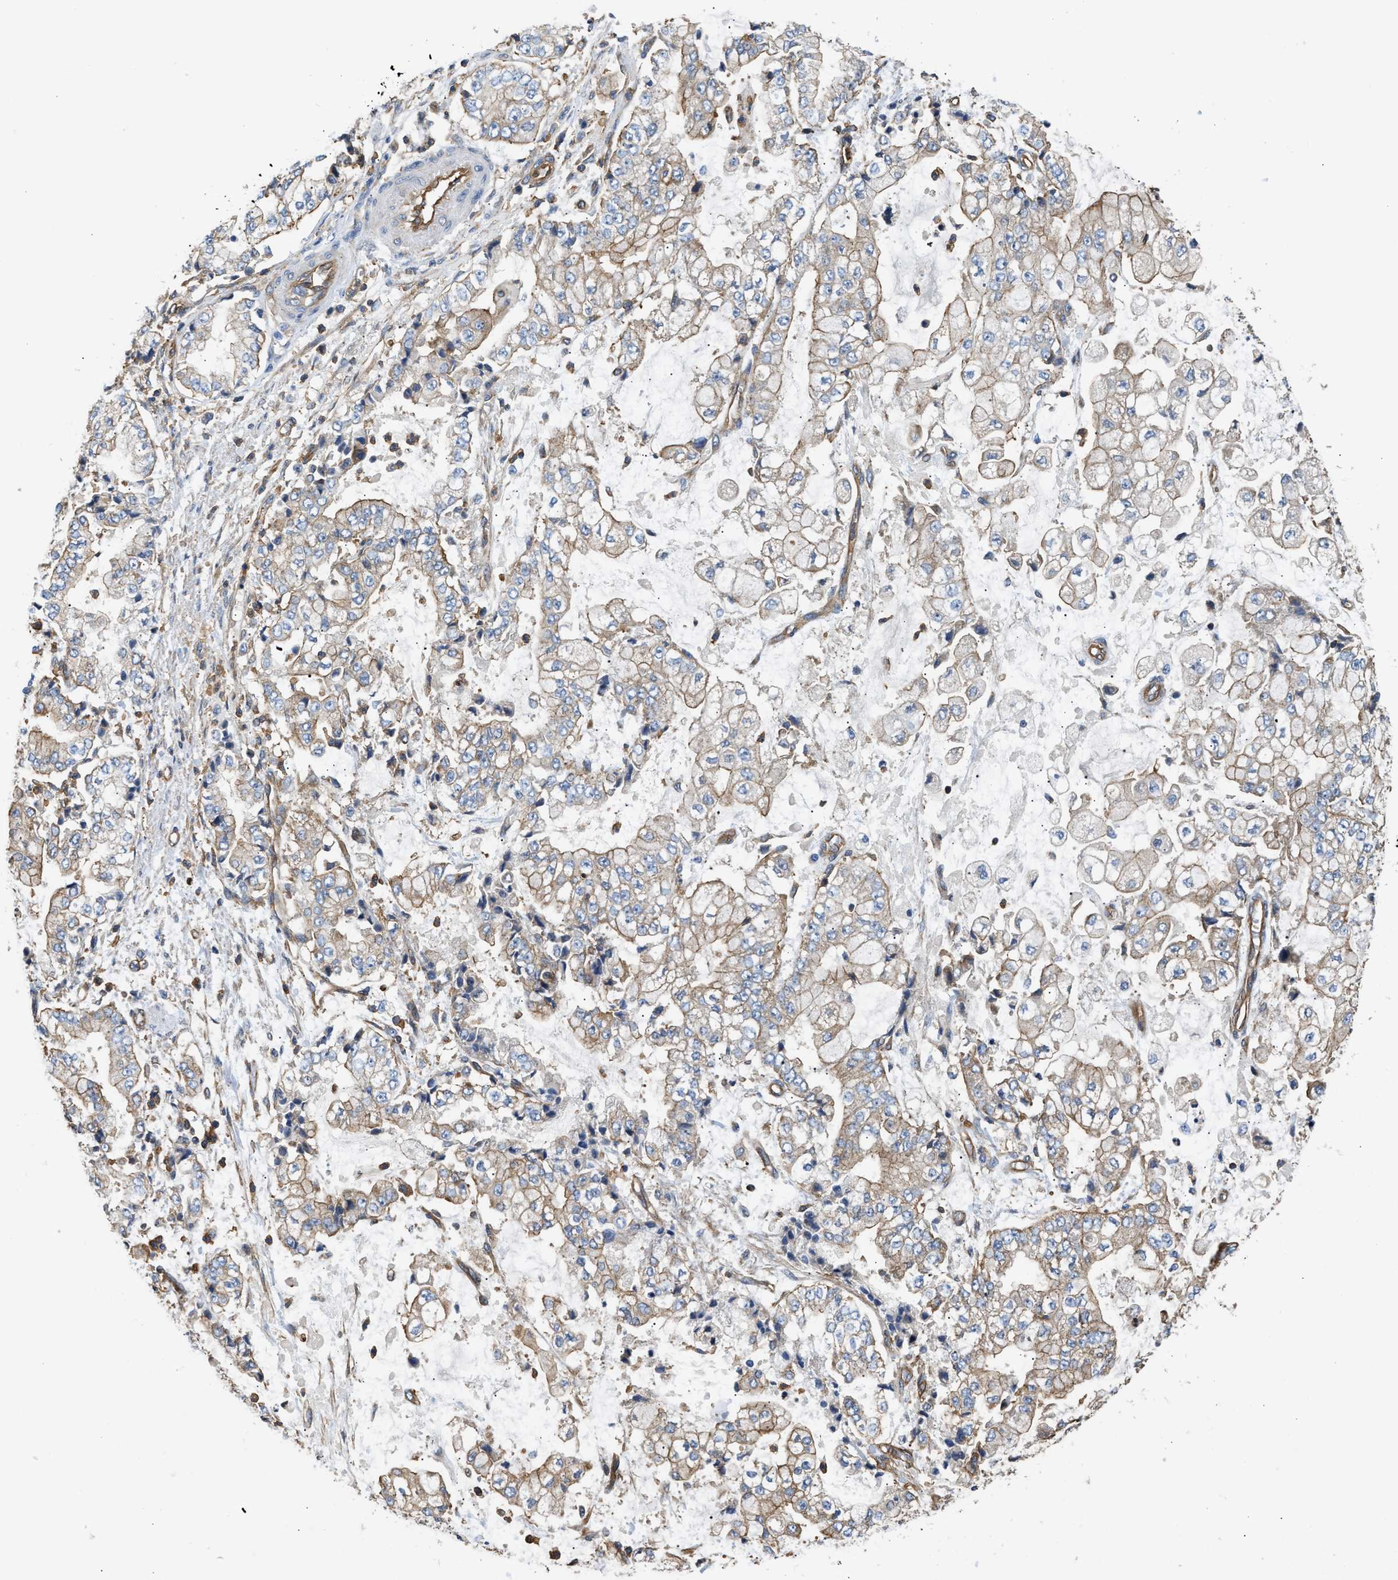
{"staining": {"intensity": "weak", "quantity": "25%-75%", "location": "cytoplasmic/membranous"}, "tissue": "stomach cancer", "cell_type": "Tumor cells", "image_type": "cancer", "snomed": [{"axis": "morphology", "description": "Adenocarcinoma, NOS"}, {"axis": "topography", "description": "Stomach"}], "caption": "A brown stain highlights weak cytoplasmic/membranous positivity of a protein in adenocarcinoma (stomach) tumor cells.", "gene": "SAMD9L", "patient": {"sex": "male", "age": 76}}